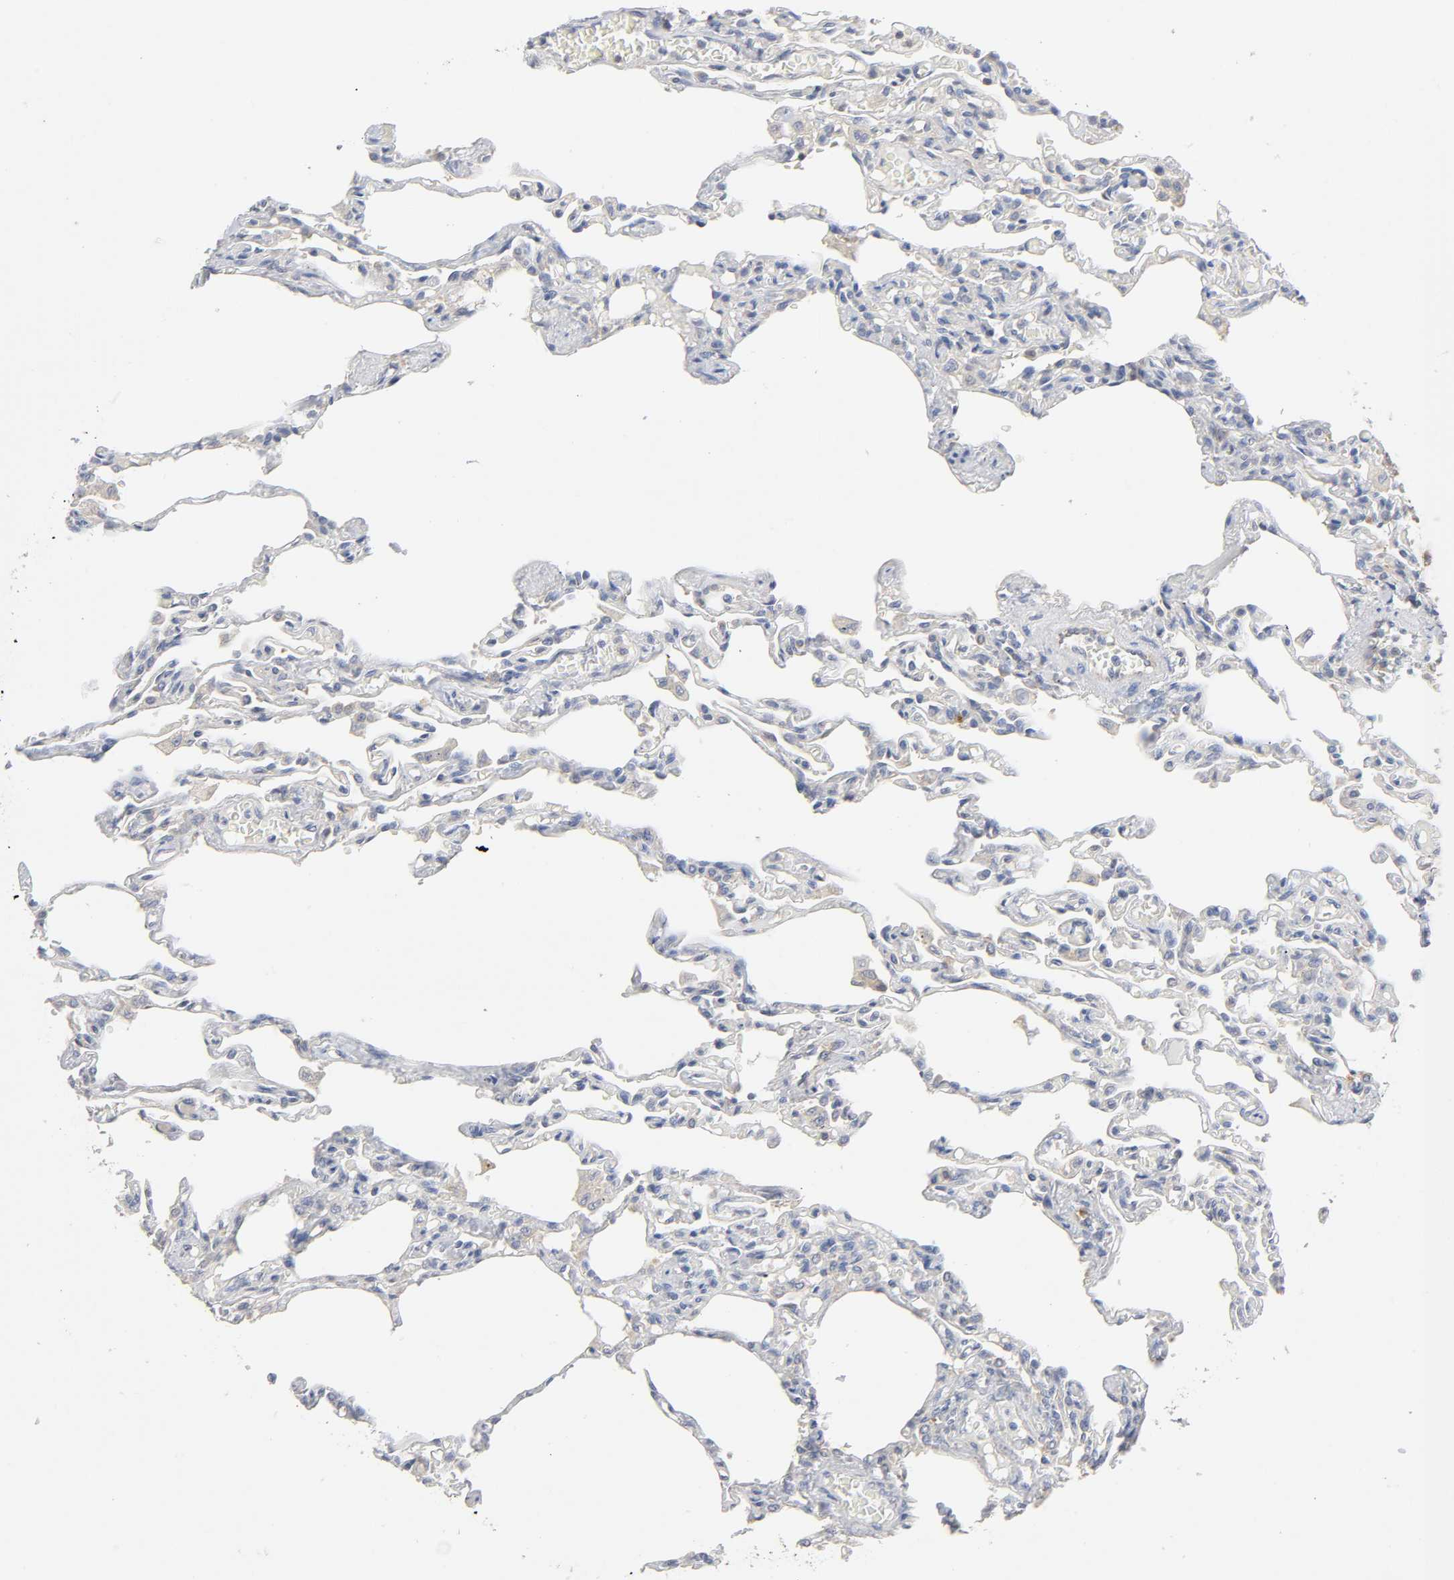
{"staining": {"intensity": "moderate", "quantity": "25%-75%", "location": "cytoplasmic/membranous"}, "tissue": "lung", "cell_type": "Alveolar cells", "image_type": "normal", "snomed": [{"axis": "morphology", "description": "Normal tissue, NOS"}, {"axis": "topography", "description": "Lung"}], "caption": "Lung was stained to show a protein in brown. There is medium levels of moderate cytoplasmic/membranous expression in approximately 25%-75% of alveolar cells.", "gene": "IQCJ", "patient": {"sex": "male", "age": 21}}